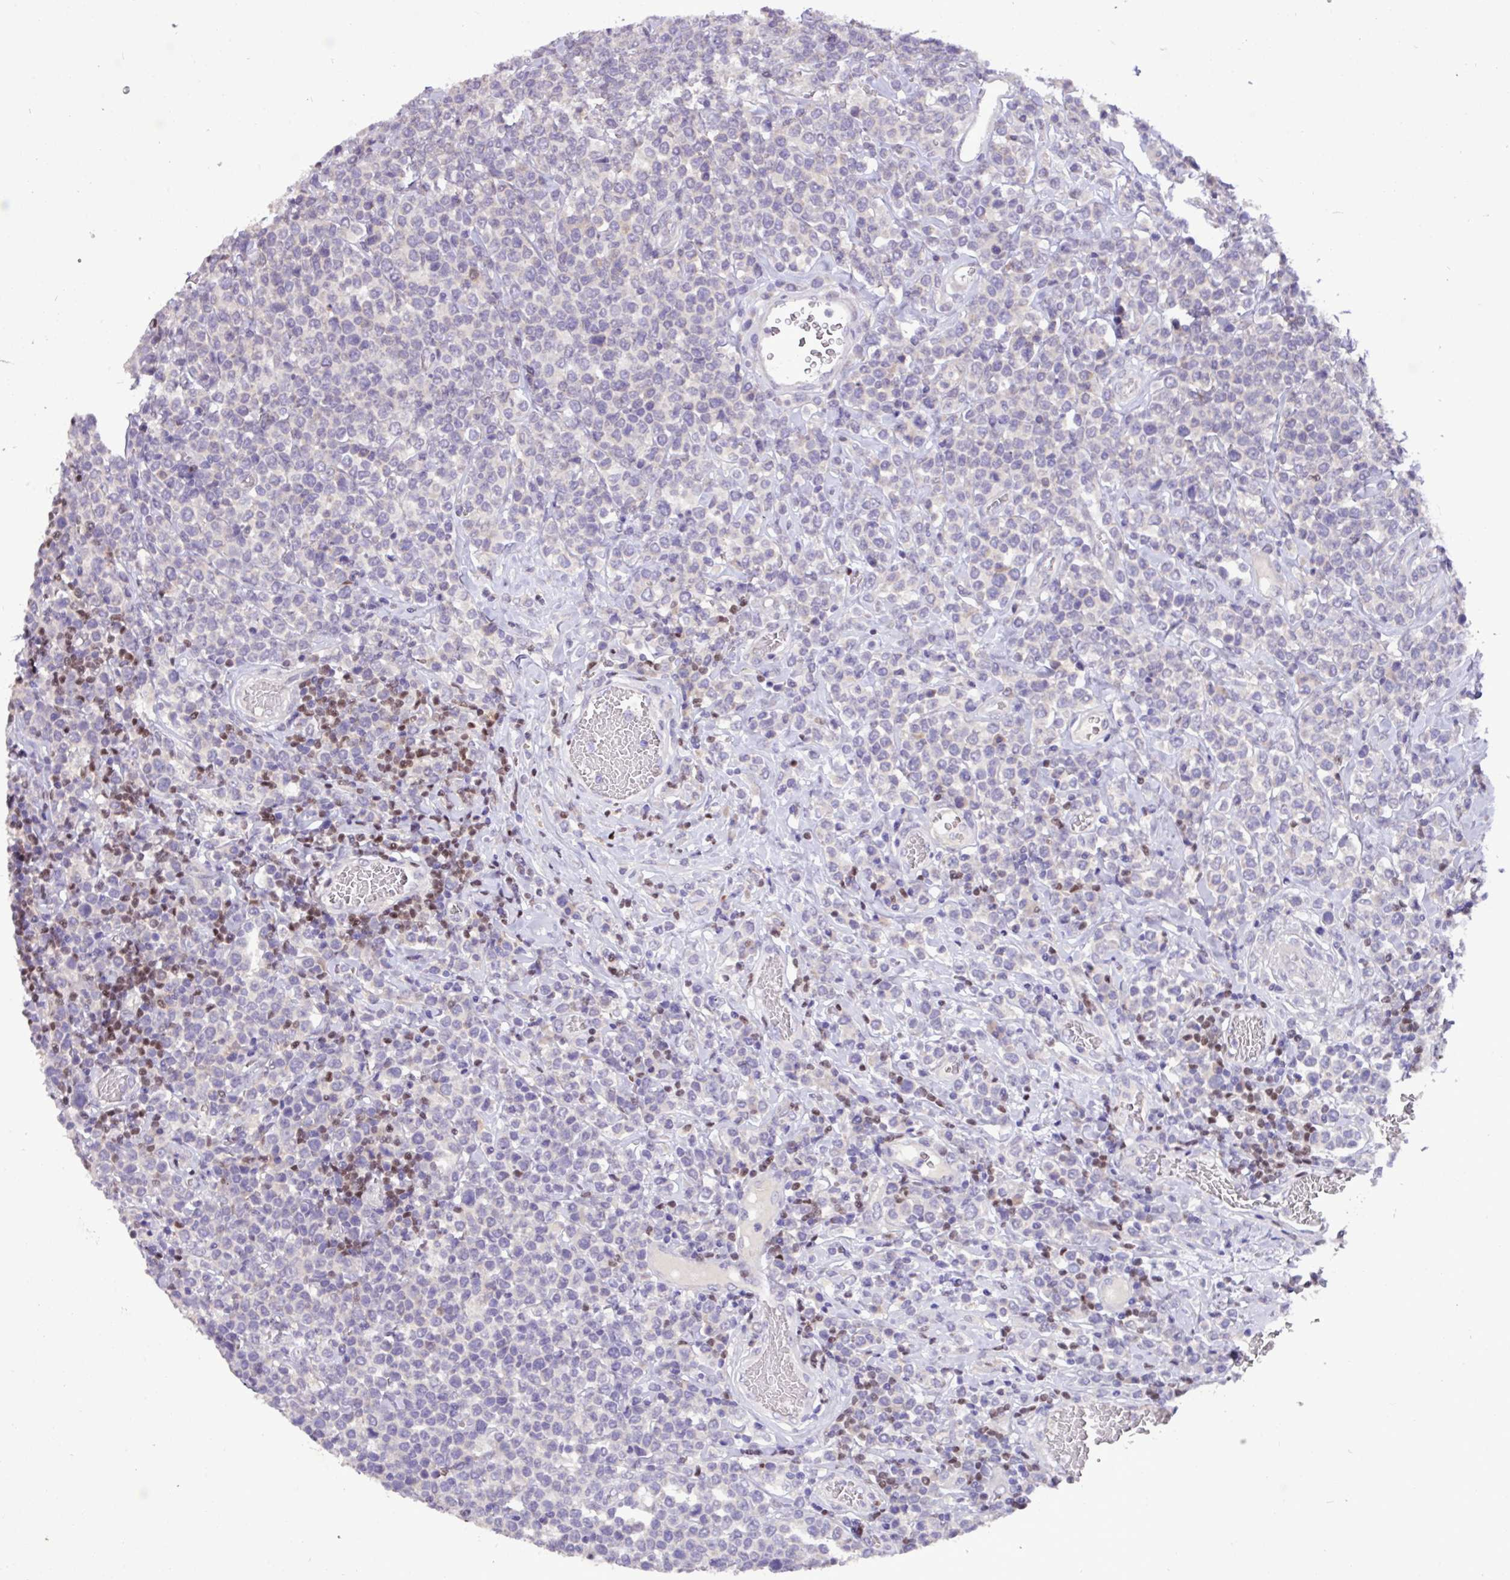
{"staining": {"intensity": "negative", "quantity": "none", "location": "none"}, "tissue": "lymphoma", "cell_type": "Tumor cells", "image_type": "cancer", "snomed": [{"axis": "morphology", "description": "Malignant lymphoma, non-Hodgkin's type, High grade"}, {"axis": "topography", "description": "Soft tissue"}], "caption": "Human lymphoma stained for a protein using IHC shows no positivity in tumor cells.", "gene": "PAX8", "patient": {"sex": "female", "age": 56}}